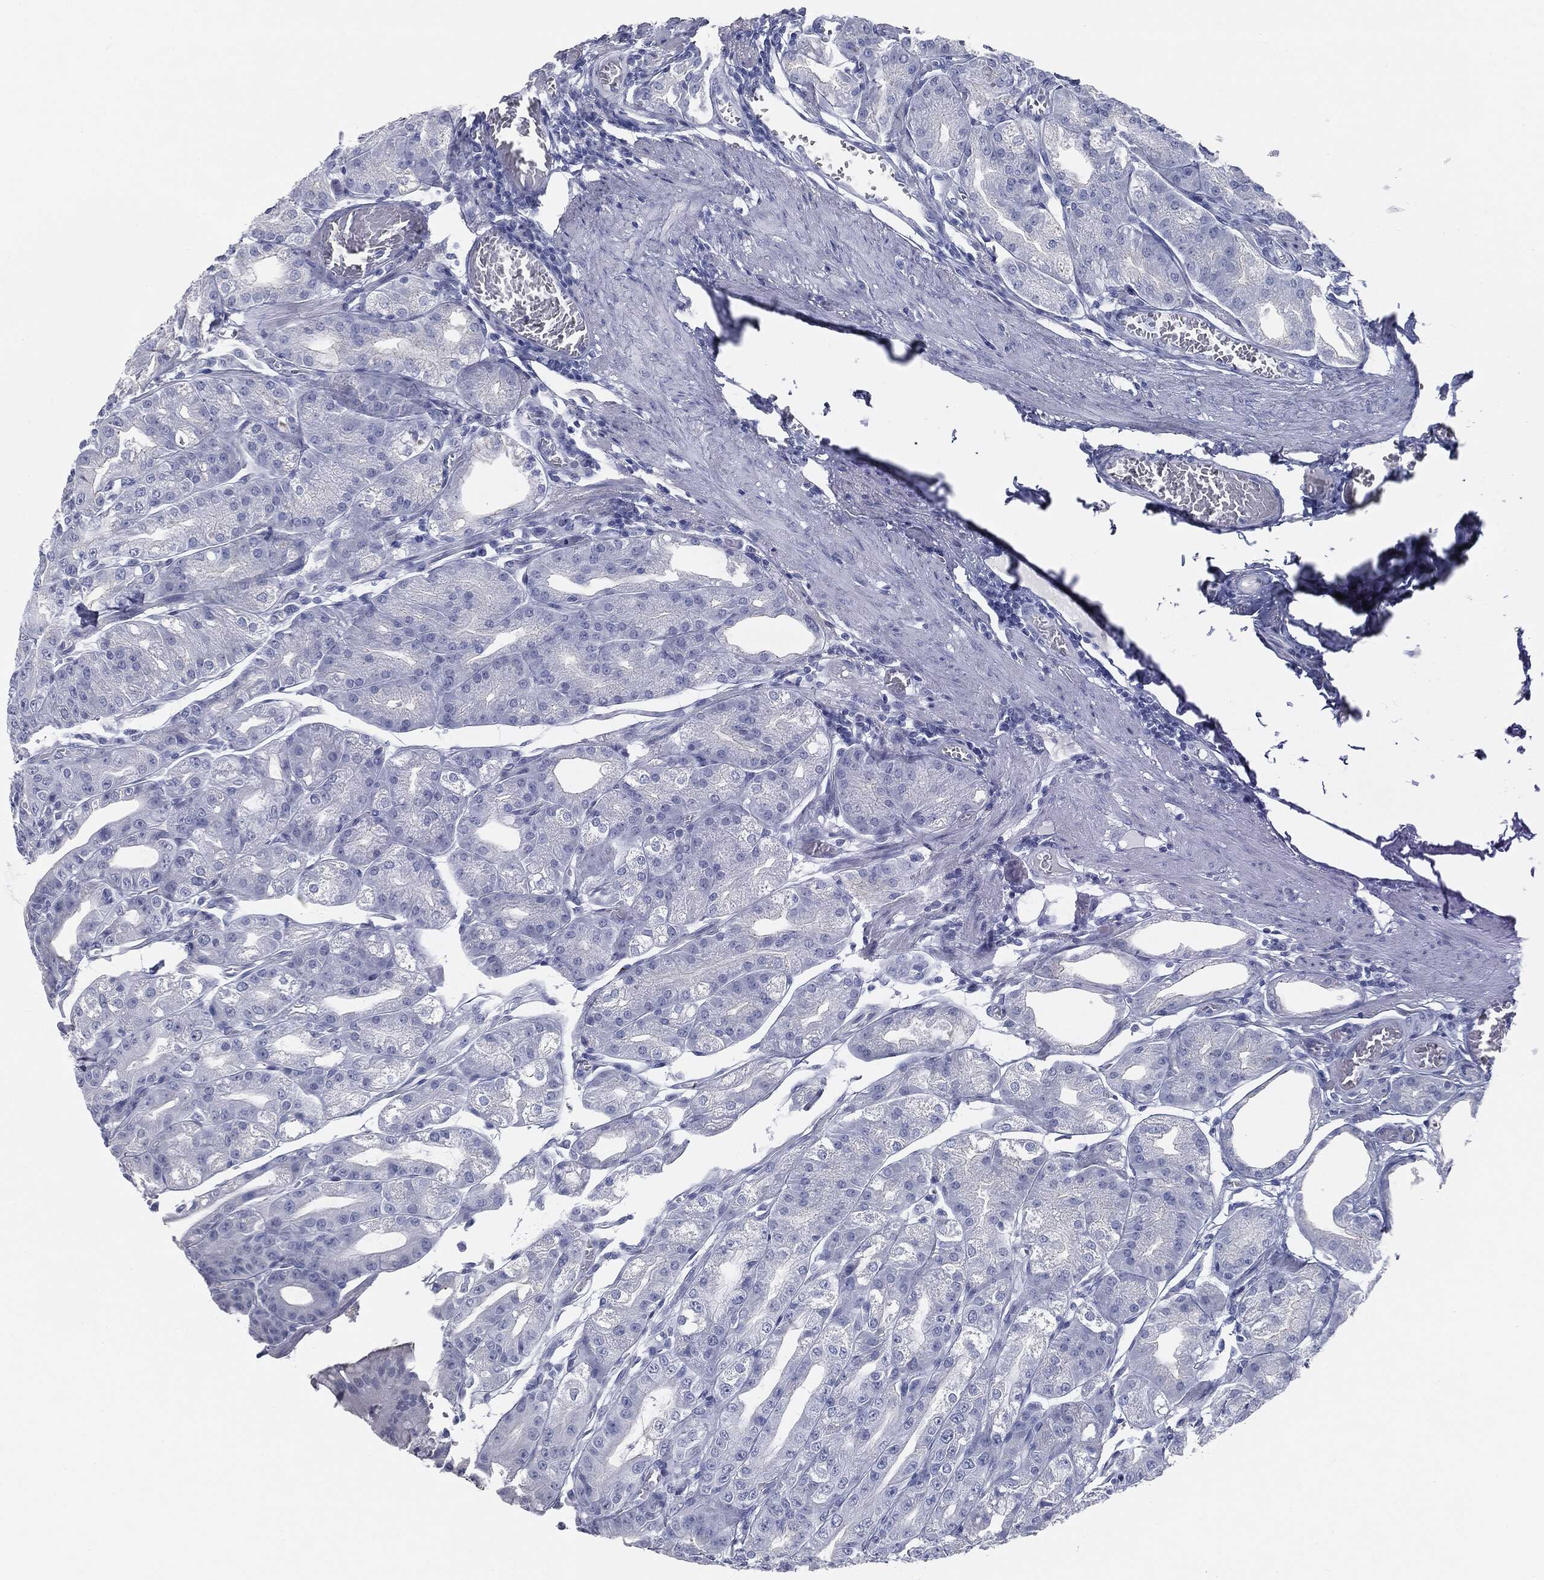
{"staining": {"intensity": "negative", "quantity": "none", "location": "none"}, "tissue": "stomach", "cell_type": "Glandular cells", "image_type": "normal", "snomed": [{"axis": "morphology", "description": "Normal tissue, NOS"}, {"axis": "topography", "description": "Stomach"}], "caption": "Immunohistochemistry (IHC) histopathology image of unremarkable stomach: human stomach stained with DAB (3,3'-diaminobenzidine) shows no significant protein staining in glandular cells.", "gene": "TPO", "patient": {"sex": "male", "age": 71}}